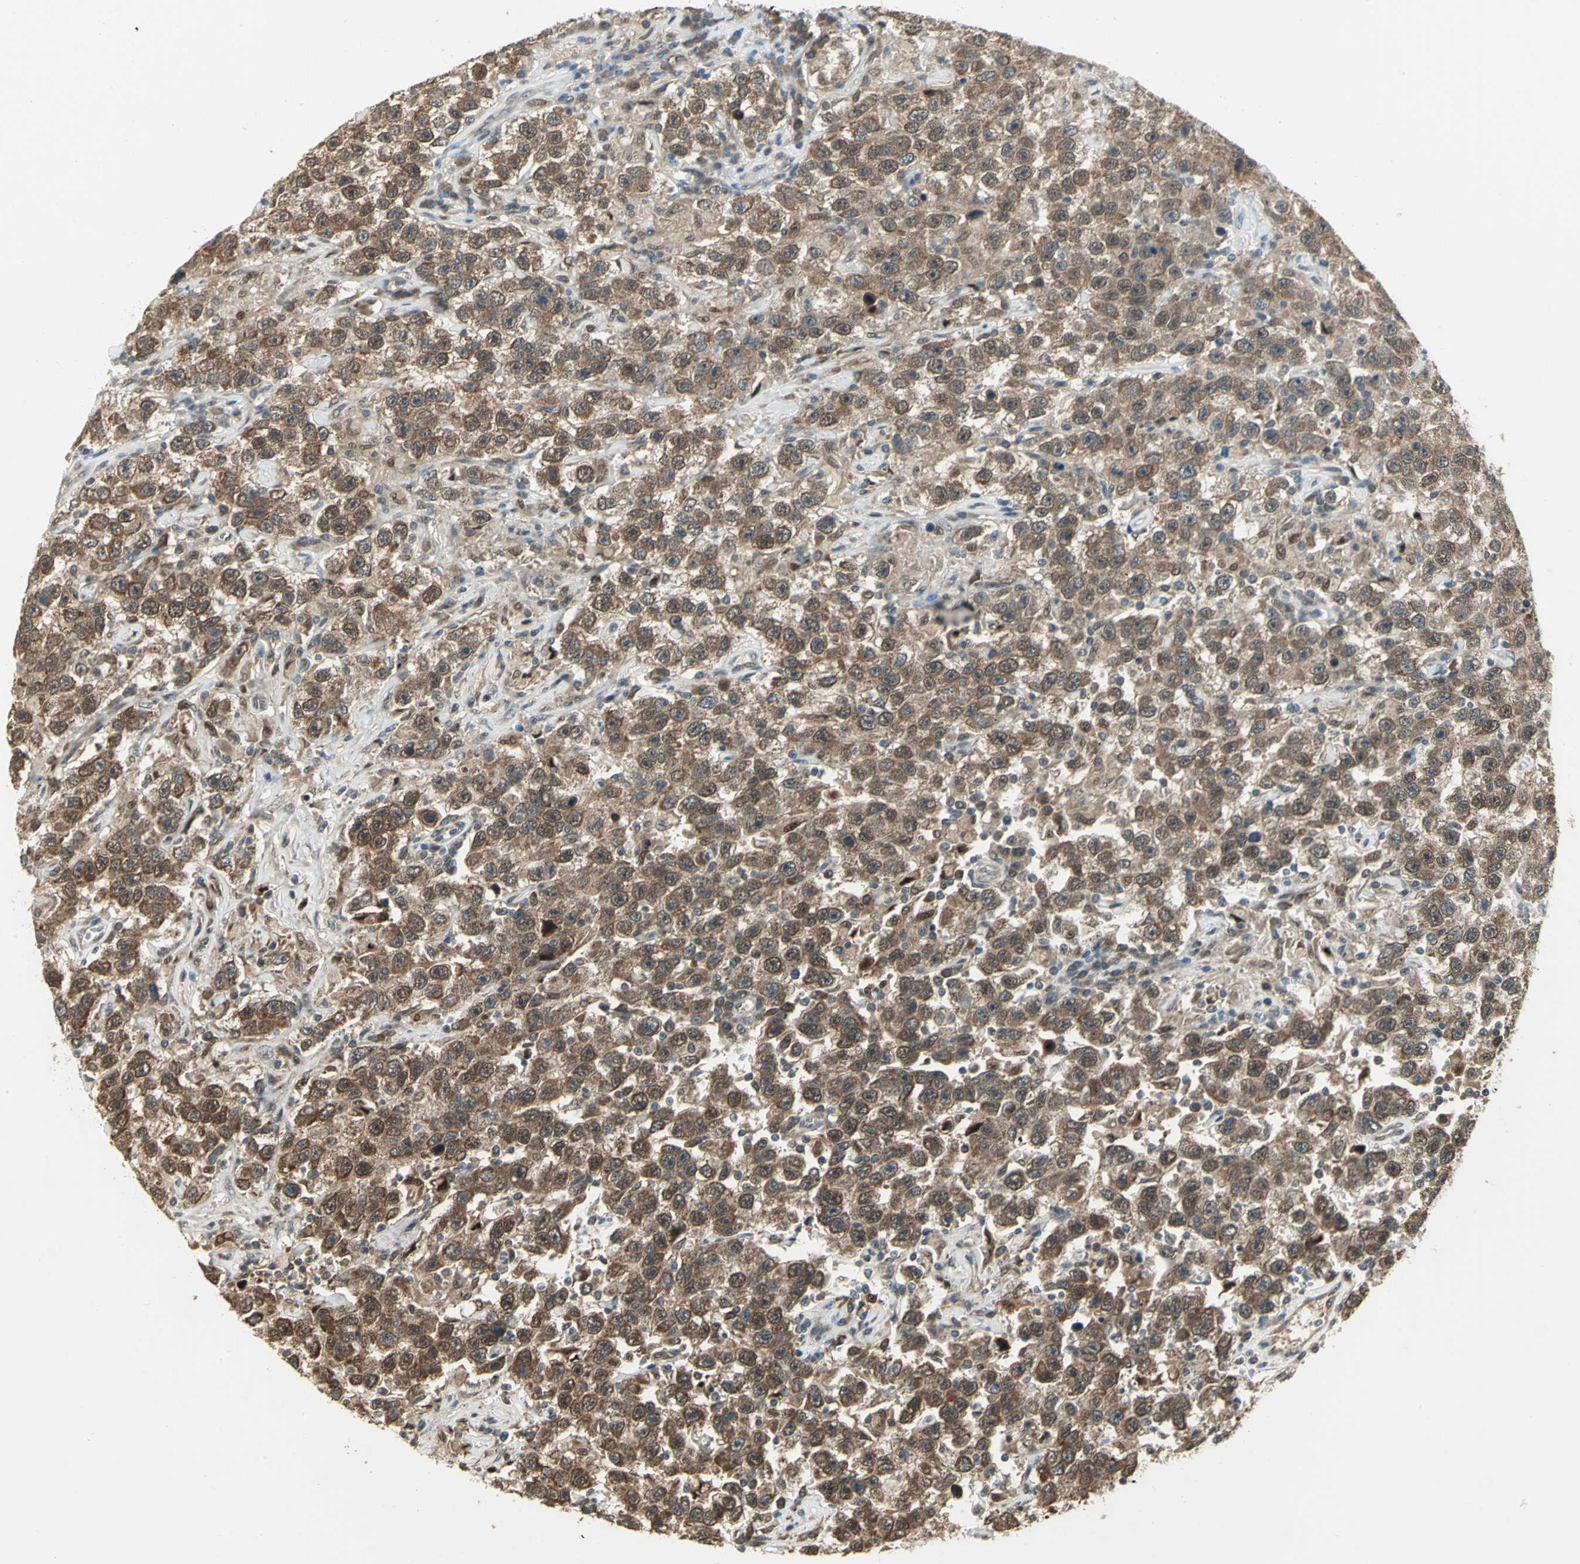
{"staining": {"intensity": "moderate", "quantity": ">75%", "location": "cytoplasmic/membranous,nuclear"}, "tissue": "testis cancer", "cell_type": "Tumor cells", "image_type": "cancer", "snomed": [{"axis": "morphology", "description": "Seminoma, NOS"}, {"axis": "topography", "description": "Testis"}], "caption": "Immunohistochemical staining of testis cancer (seminoma) reveals moderate cytoplasmic/membranous and nuclear protein positivity in approximately >75% of tumor cells.", "gene": "PSMC4", "patient": {"sex": "male", "age": 41}}